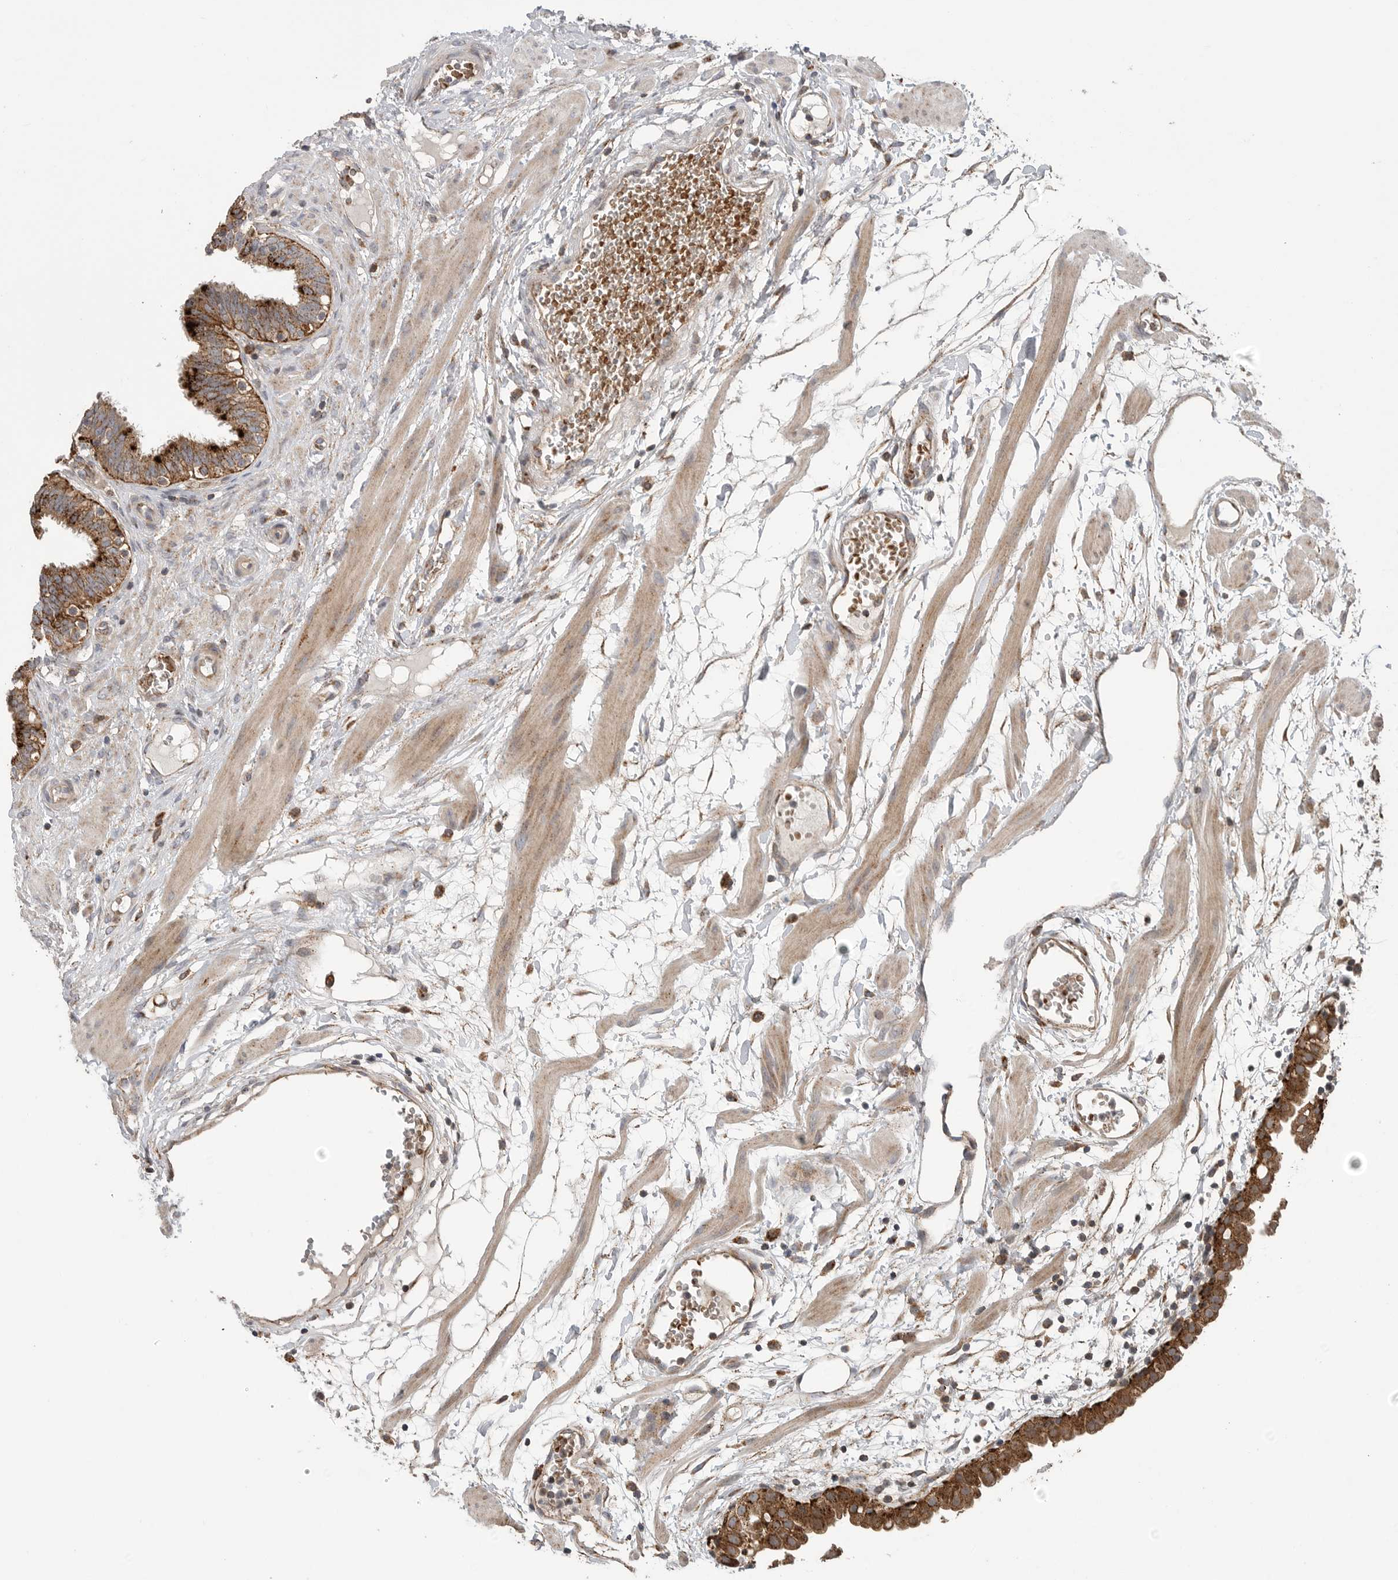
{"staining": {"intensity": "strong", "quantity": ">75%", "location": "cytoplasmic/membranous"}, "tissue": "fallopian tube", "cell_type": "Glandular cells", "image_type": "normal", "snomed": [{"axis": "morphology", "description": "Normal tissue, NOS"}, {"axis": "topography", "description": "Fallopian tube"}, {"axis": "topography", "description": "Placenta"}], "caption": "Fallopian tube stained with DAB (3,3'-diaminobenzidine) immunohistochemistry (IHC) displays high levels of strong cytoplasmic/membranous positivity in about >75% of glandular cells.", "gene": "GALNS", "patient": {"sex": "female", "age": 32}}